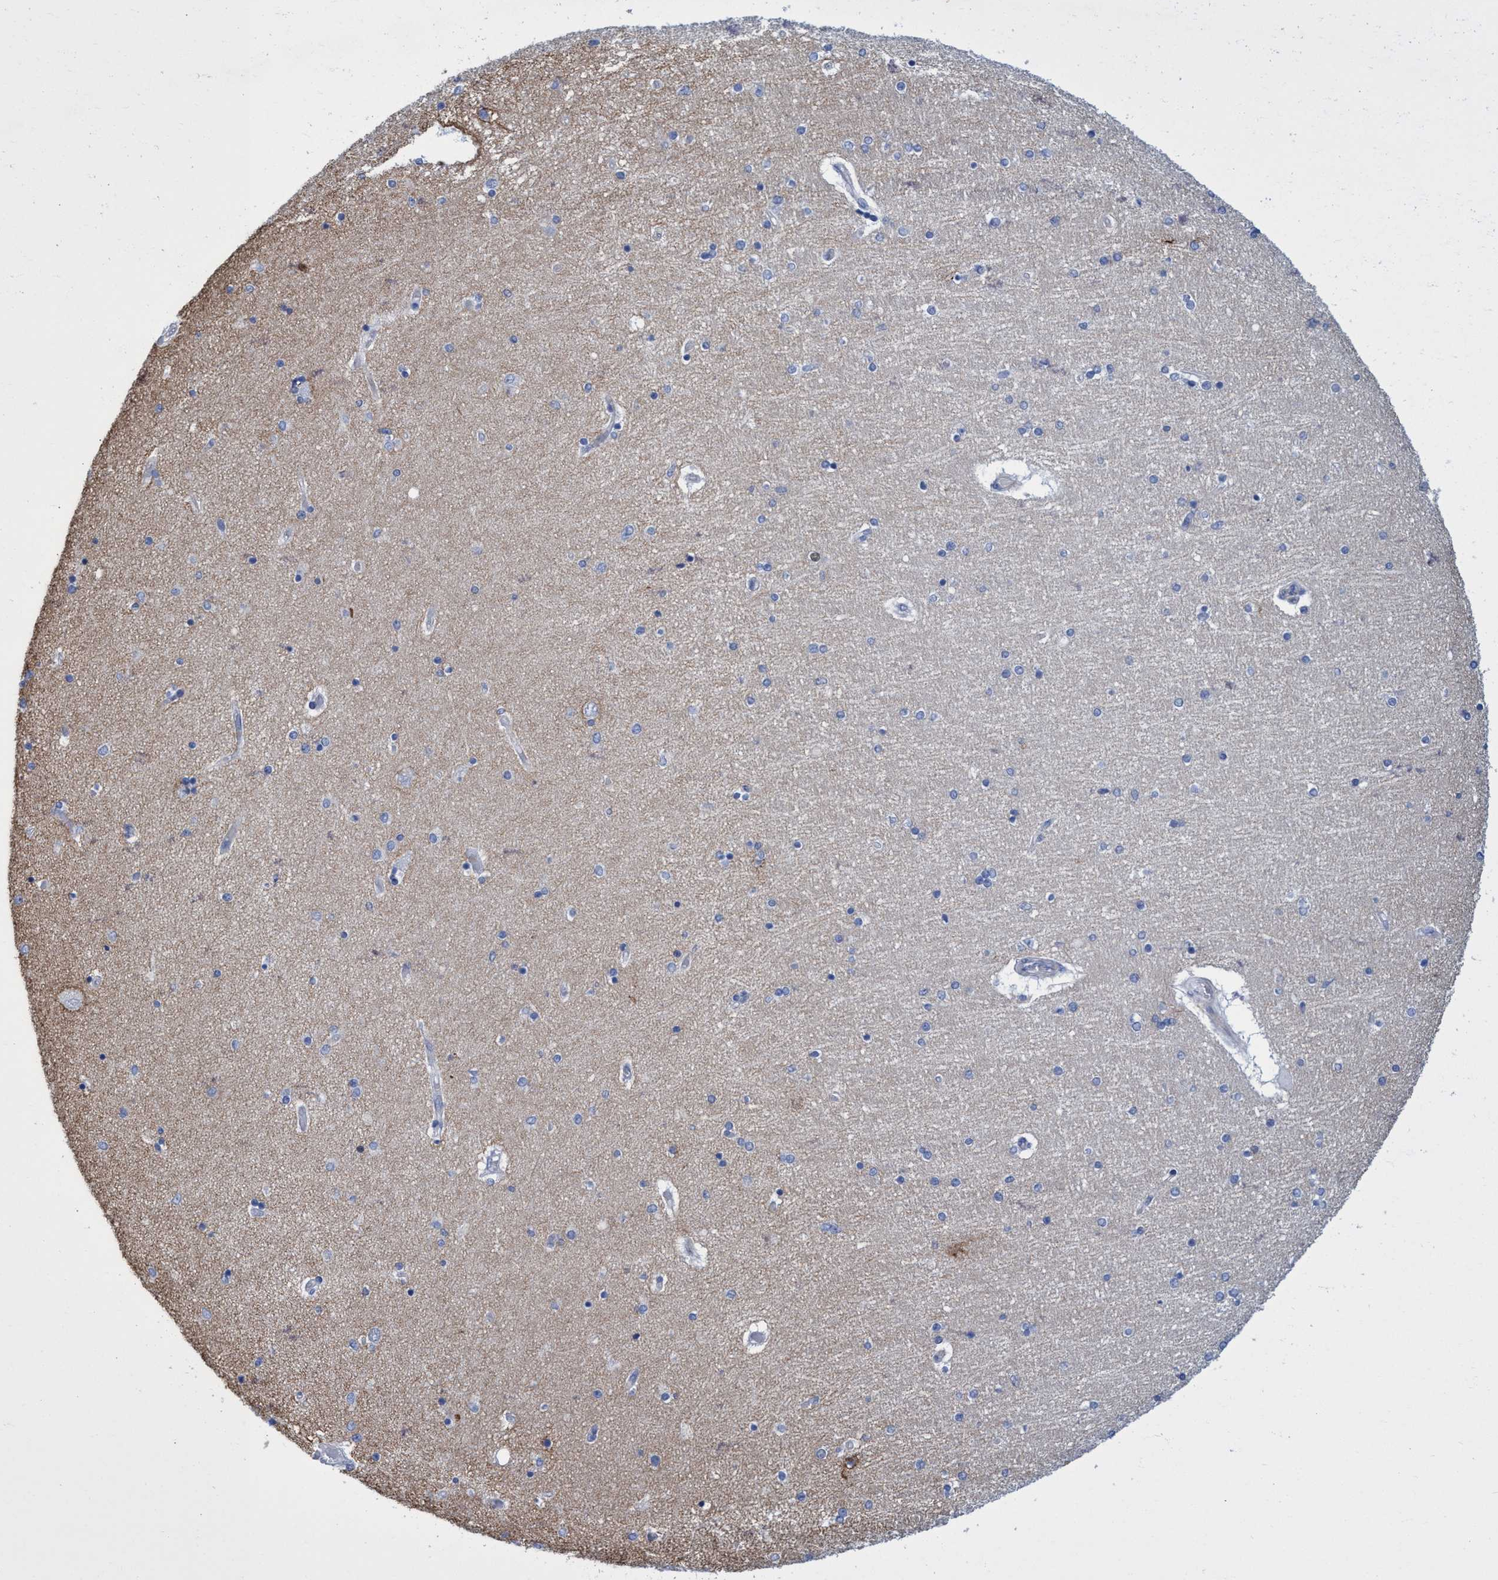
{"staining": {"intensity": "negative", "quantity": "none", "location": "none"}, "tissue": "hippocampus", "cell_type": "Glial cells", "image_type": "normal", "snomed": [{"axis": "morphology", "description": "Normal tissue, NOS"}, {"axis": "topography", "description": "Hippocampus"}], "caption": "Immunohistochemistry (IHC) of normal human hippocampus exhibits no staining in glial cells. The staining was performed using DAB to visualize the protein expression in brown, while the nuclei were stained in blue with hematoxylin (Magnification: 20x).", "gene": "R3HCC1", "patient": {"sex": "female", "age": 54}}